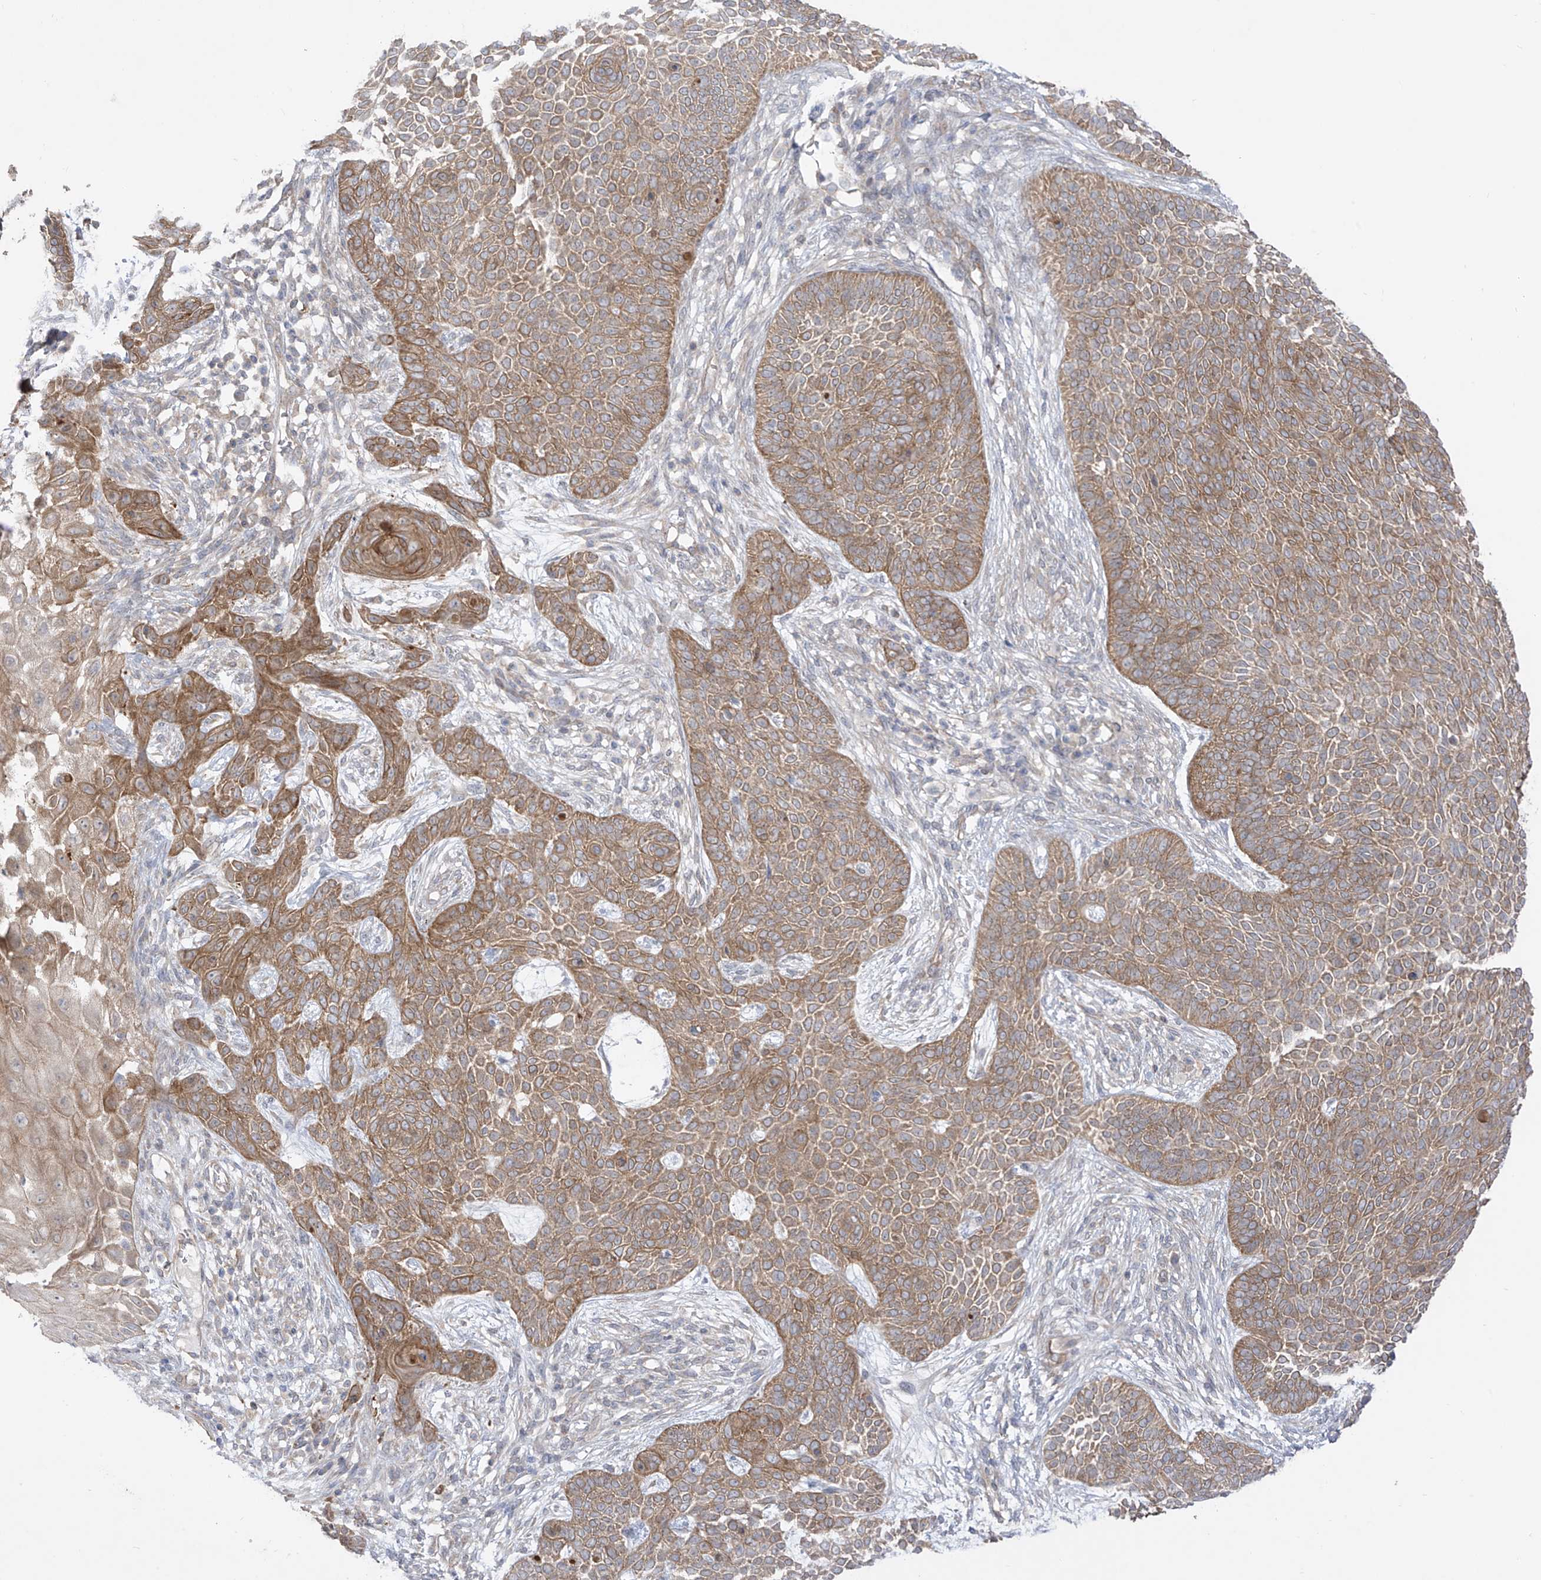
{"staining": {"intensity": "moderate", "quantity": ">75%", "location": "cytoplasmic/membranous"}, "tissue": "skin cancer", "cell_type": "Tumor cells", "image_type": "cancer", "snomed": [{"axis": "morphology", "description": "Basal cell carcinoma"}, {"axis": "topography", "description": "Skin"}], "caption": "IHC photomicrograph of skin cancer stained for a protein (brown), which reveals medium levels of moderate cytoplasmic/membranous expression in about >75% of tumor cells.", "gene": "EIPR1", "patient": {"sex": "male", "age": 85}}